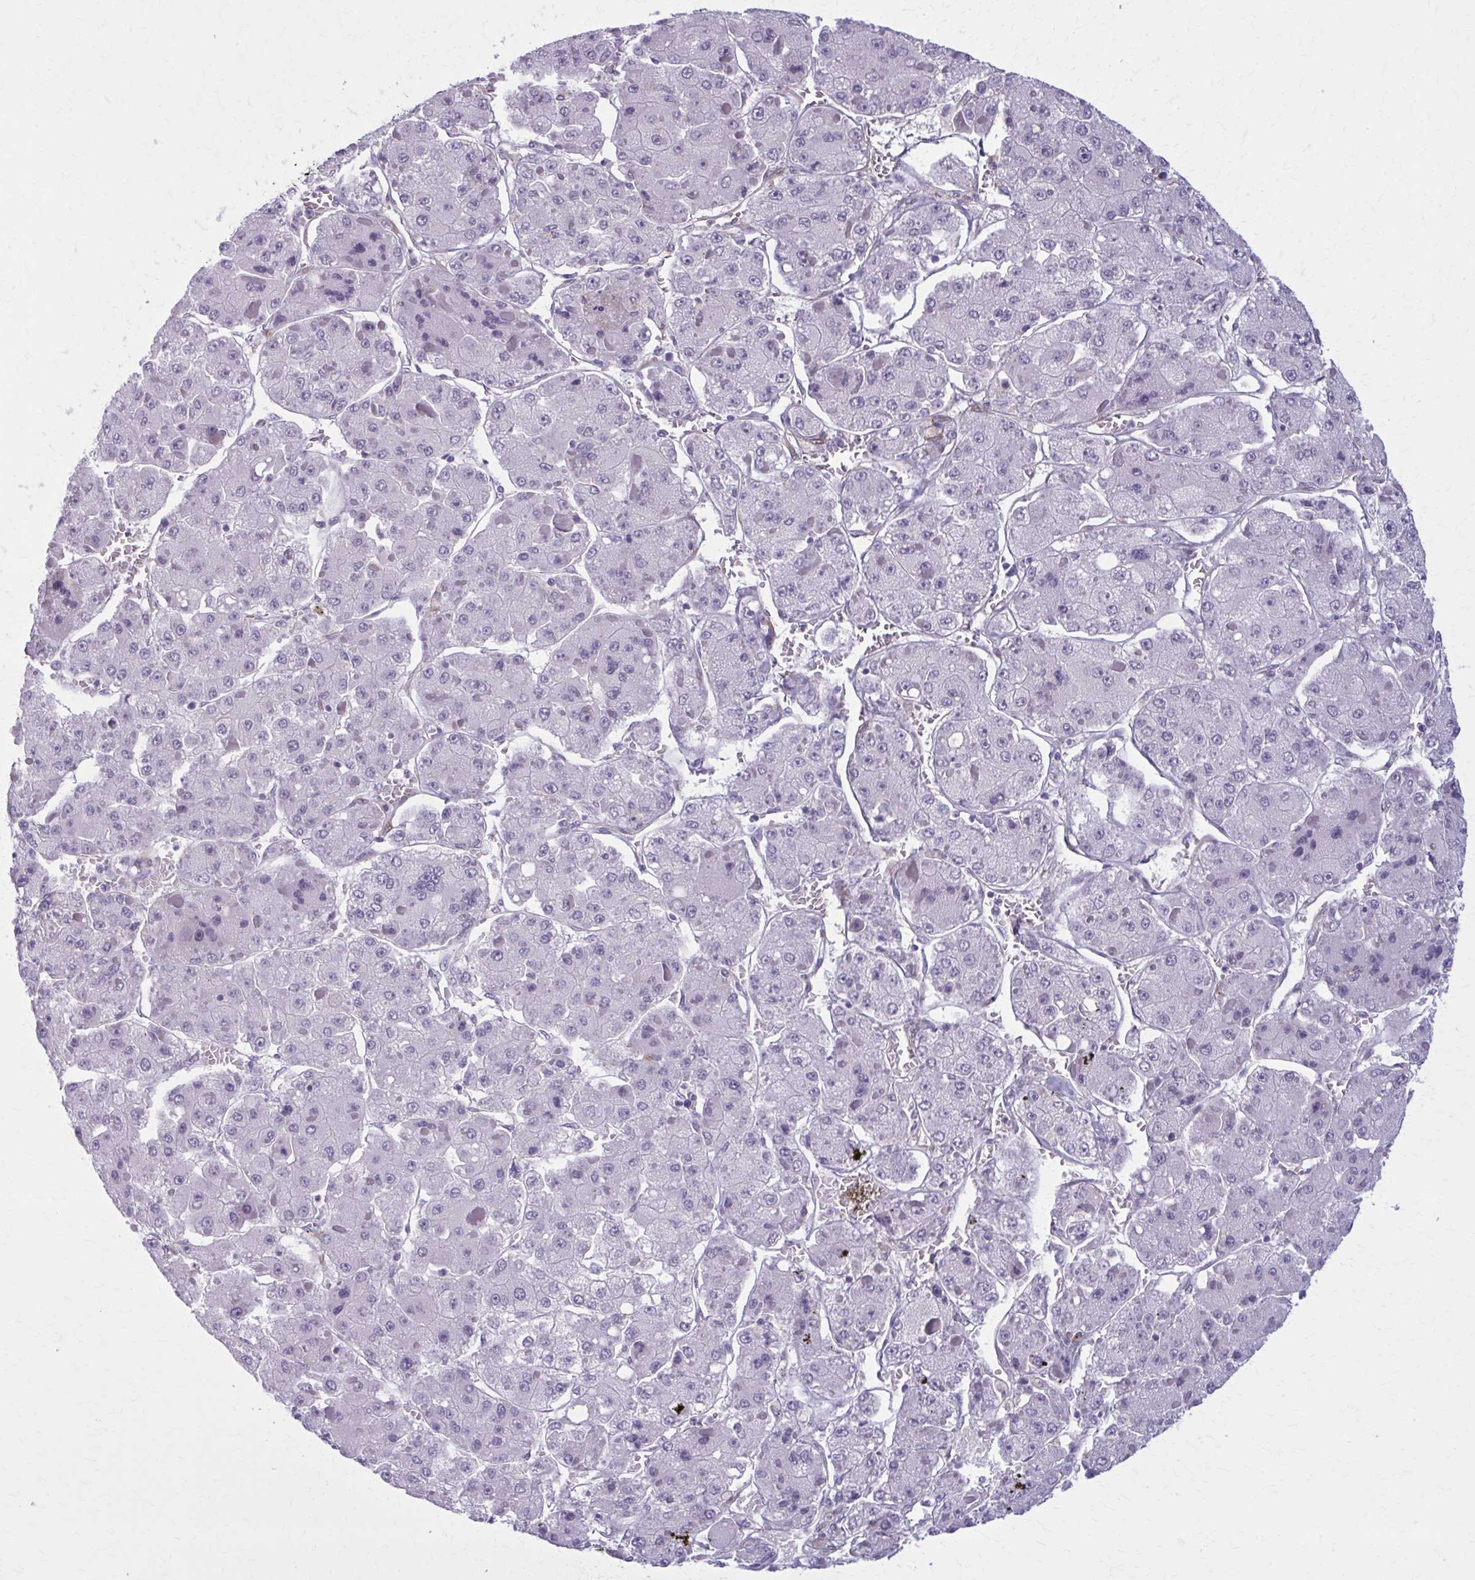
{"staining": {"intensity": "negative", "quantity": "none", "location": "none"}, "tissue": "liver cancer", "cell_type": "Tumor cells", "image_type": "cancer", "snomed": [{"axis": "morphology", "description": "Carcinoma, Hepatocellular, NOS"}, {"axis": "topography", "description": "Liver"}], "caption": "A high-resolution histopathology image shows IHC staining of liver hepatocellular carcinoma, which demonstrates no significant positivity in tumor cells. The staining was performed using DAB to visualize the protein expression in brown, while the nuclei were stained in blue with hematoxylin (Magnification: 20x).", "gene": "NUMBL", "patient": {"sex": "female", "age": 73}}